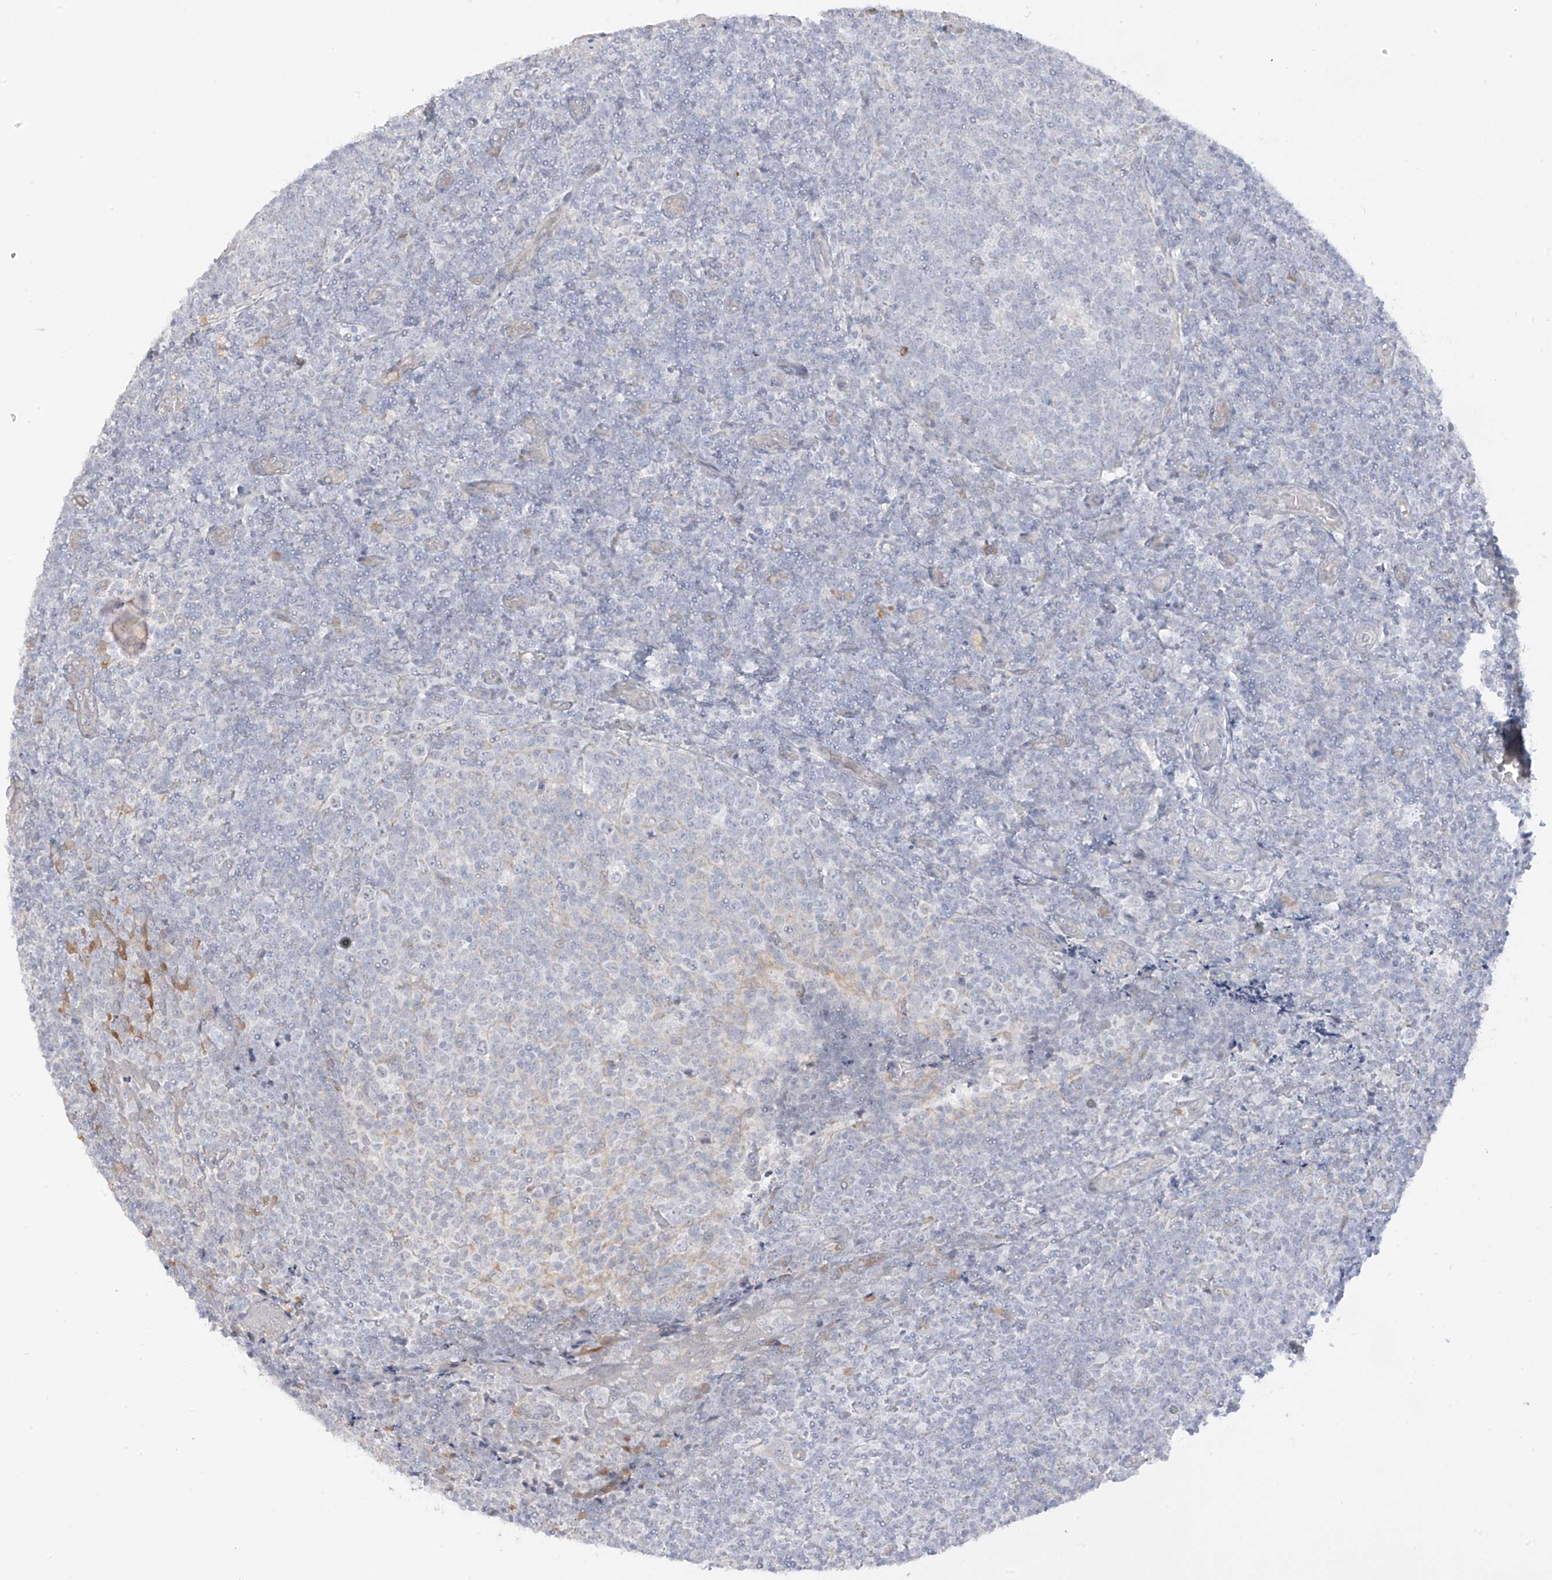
{"staining": {"intensity": "negative", "quantity": "none", "location": "none"}, "tissue": "tonsil", "cell_type": "Germinal center cells", "image_type": "normal", "snomed": [{"axis": "morphology", "description": "Normal tissue, NOS"}, {"axis": "topography", "description": "Tonsil"}], "caption": "DAB (3,3'-diaminobenzidine) immunohistochemical staining of normal human tonsil shows no significant expression in germinal center cells. Brightfield microscopy of immunohistochemistry stained with DAB (brown) and hematoxylin (blue), captured at high magnification.", "gene": "DCDC2", "patient": {"sex": "female", "age": 19}}